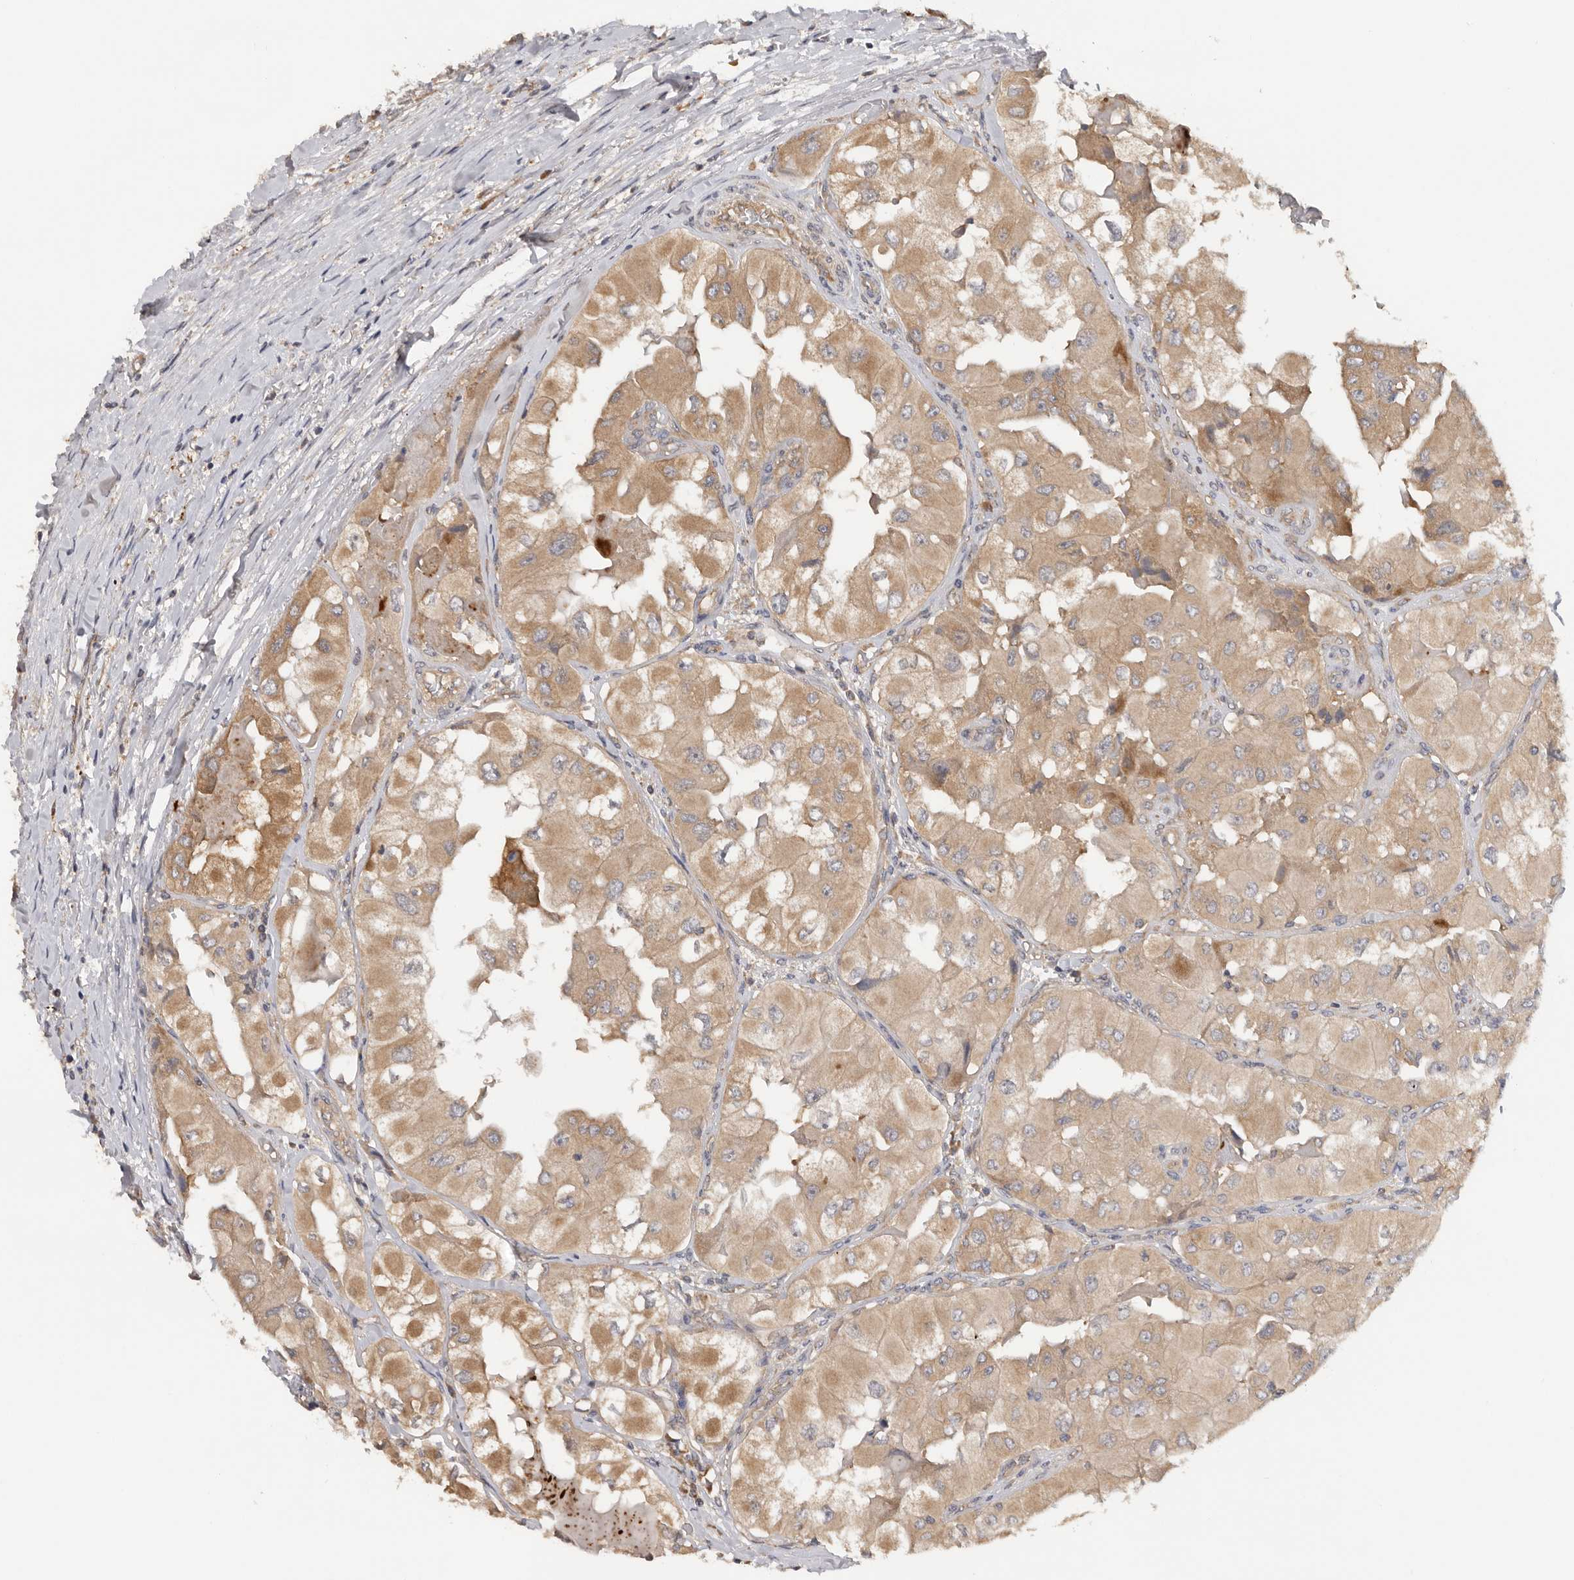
{"staining": {"intensity": "moderate", "quantity": ">75%", "location": "cytoplasmic/membranous"}, "tissue": "thyroid cancer", "cell_type": "Tumor cells", "image_type": "cancer", "snomed": [{"axis": "morphology", "description": "Papillary adenocarcinoma, NOS"}, {"axis": "topography", "description": "Thyroid gland"}], "caption": "Thyroid papillary adenocarcinoma tissue demonstrates moderate cytoplasmic/membranous expression in about >75% of tumor cells", "gene": "PPP1R42", "patient": {"sex": "female", "age": 59}}